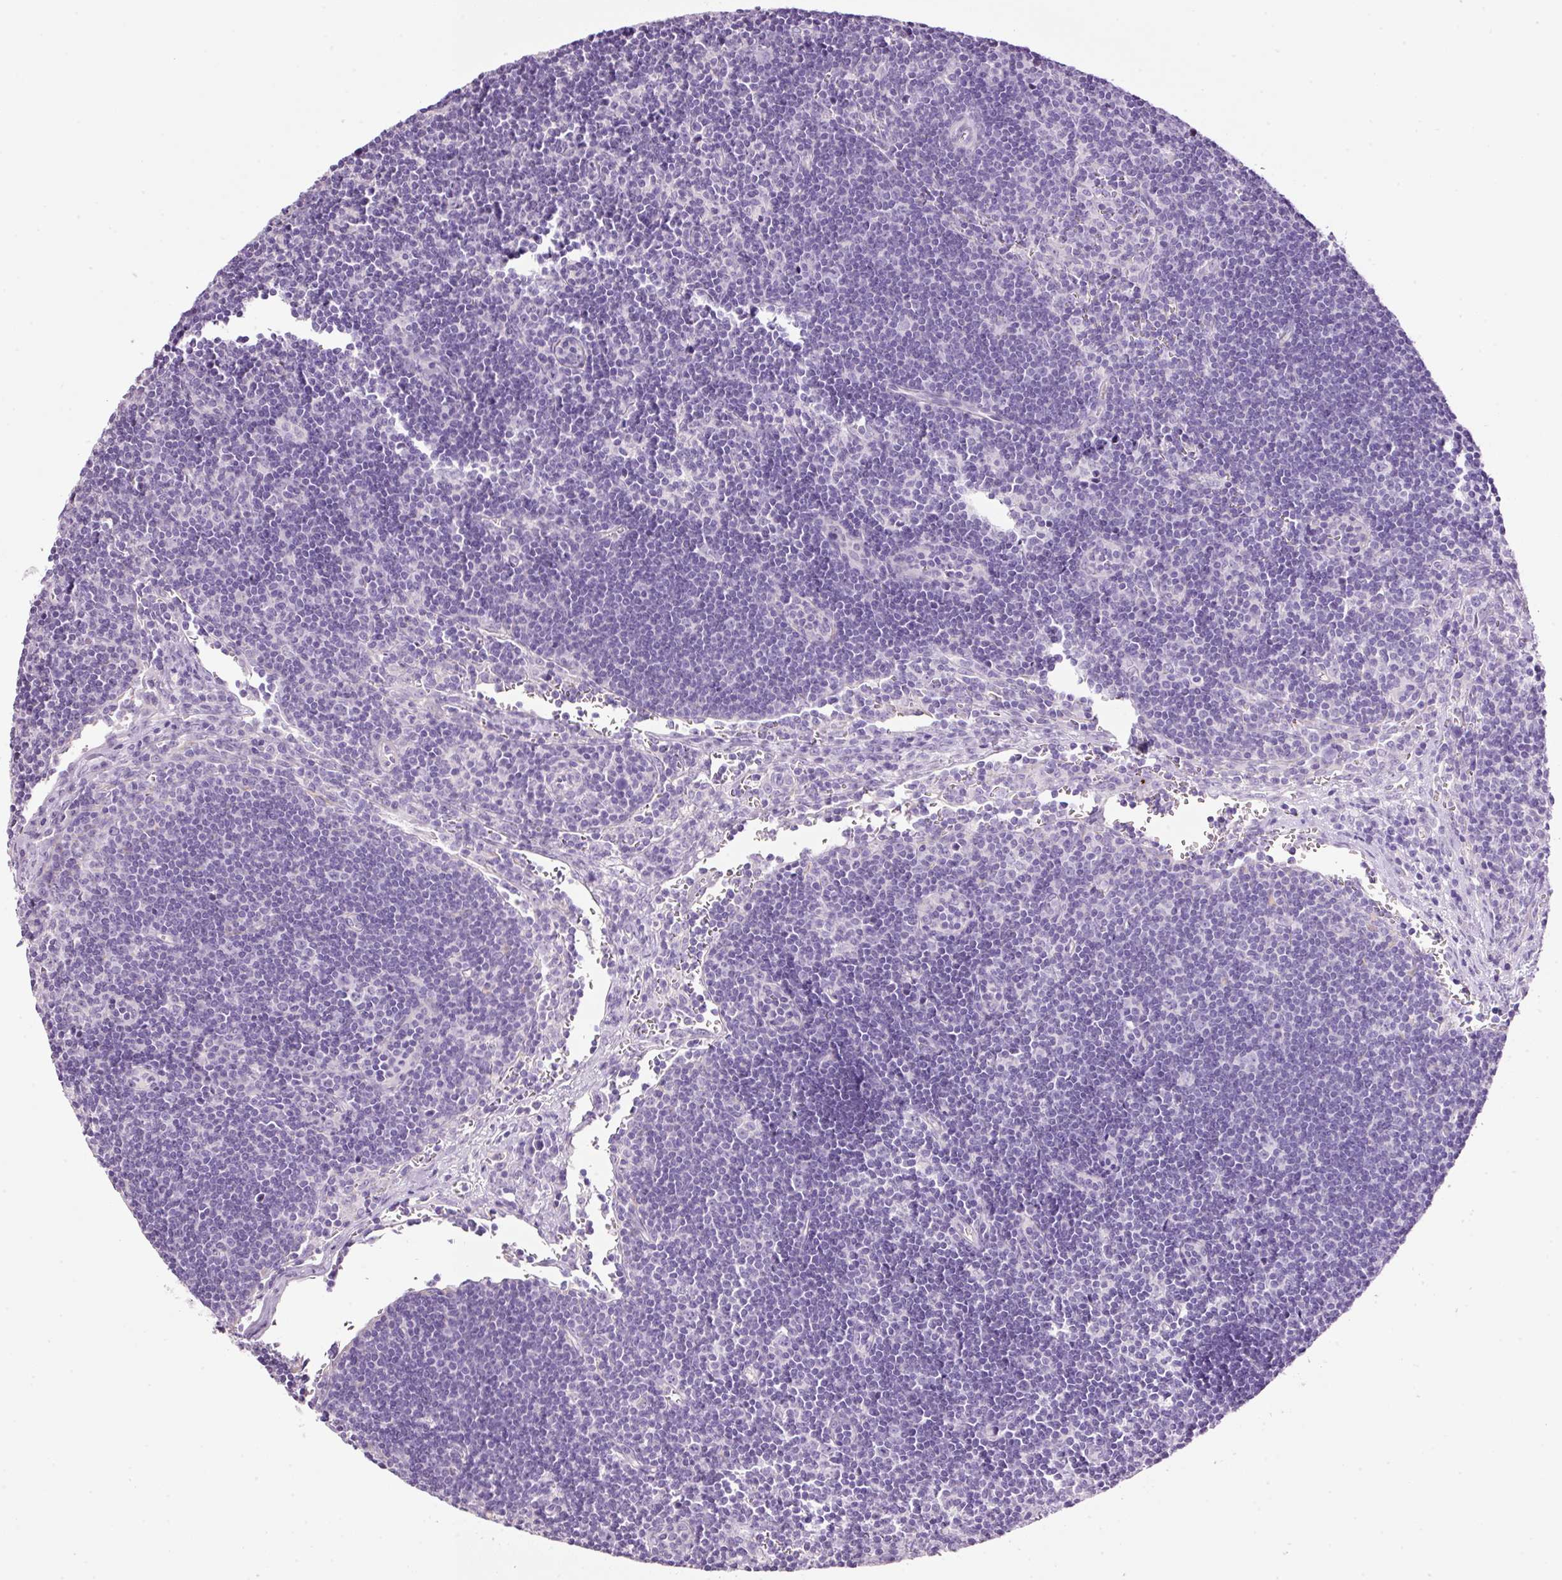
{"staining": {"intensity": "negative", "quantity": "none", "location": "none"}, "tissue": "lymph node", "cell_type": "Non-germinal center cells", "image_type": "normal", "snomed": [{"axis": "morphology", "description": "Normal tissue, NOS"}, {"axis": "topography", "description": "Lymph node"}], "caption": "DAB immunohistochemical staining of benign human lymph node exhibits no significant staining in non-germinal center cells.", "gene": "BSND", "patient": {"sex": "female", "age": 29}}